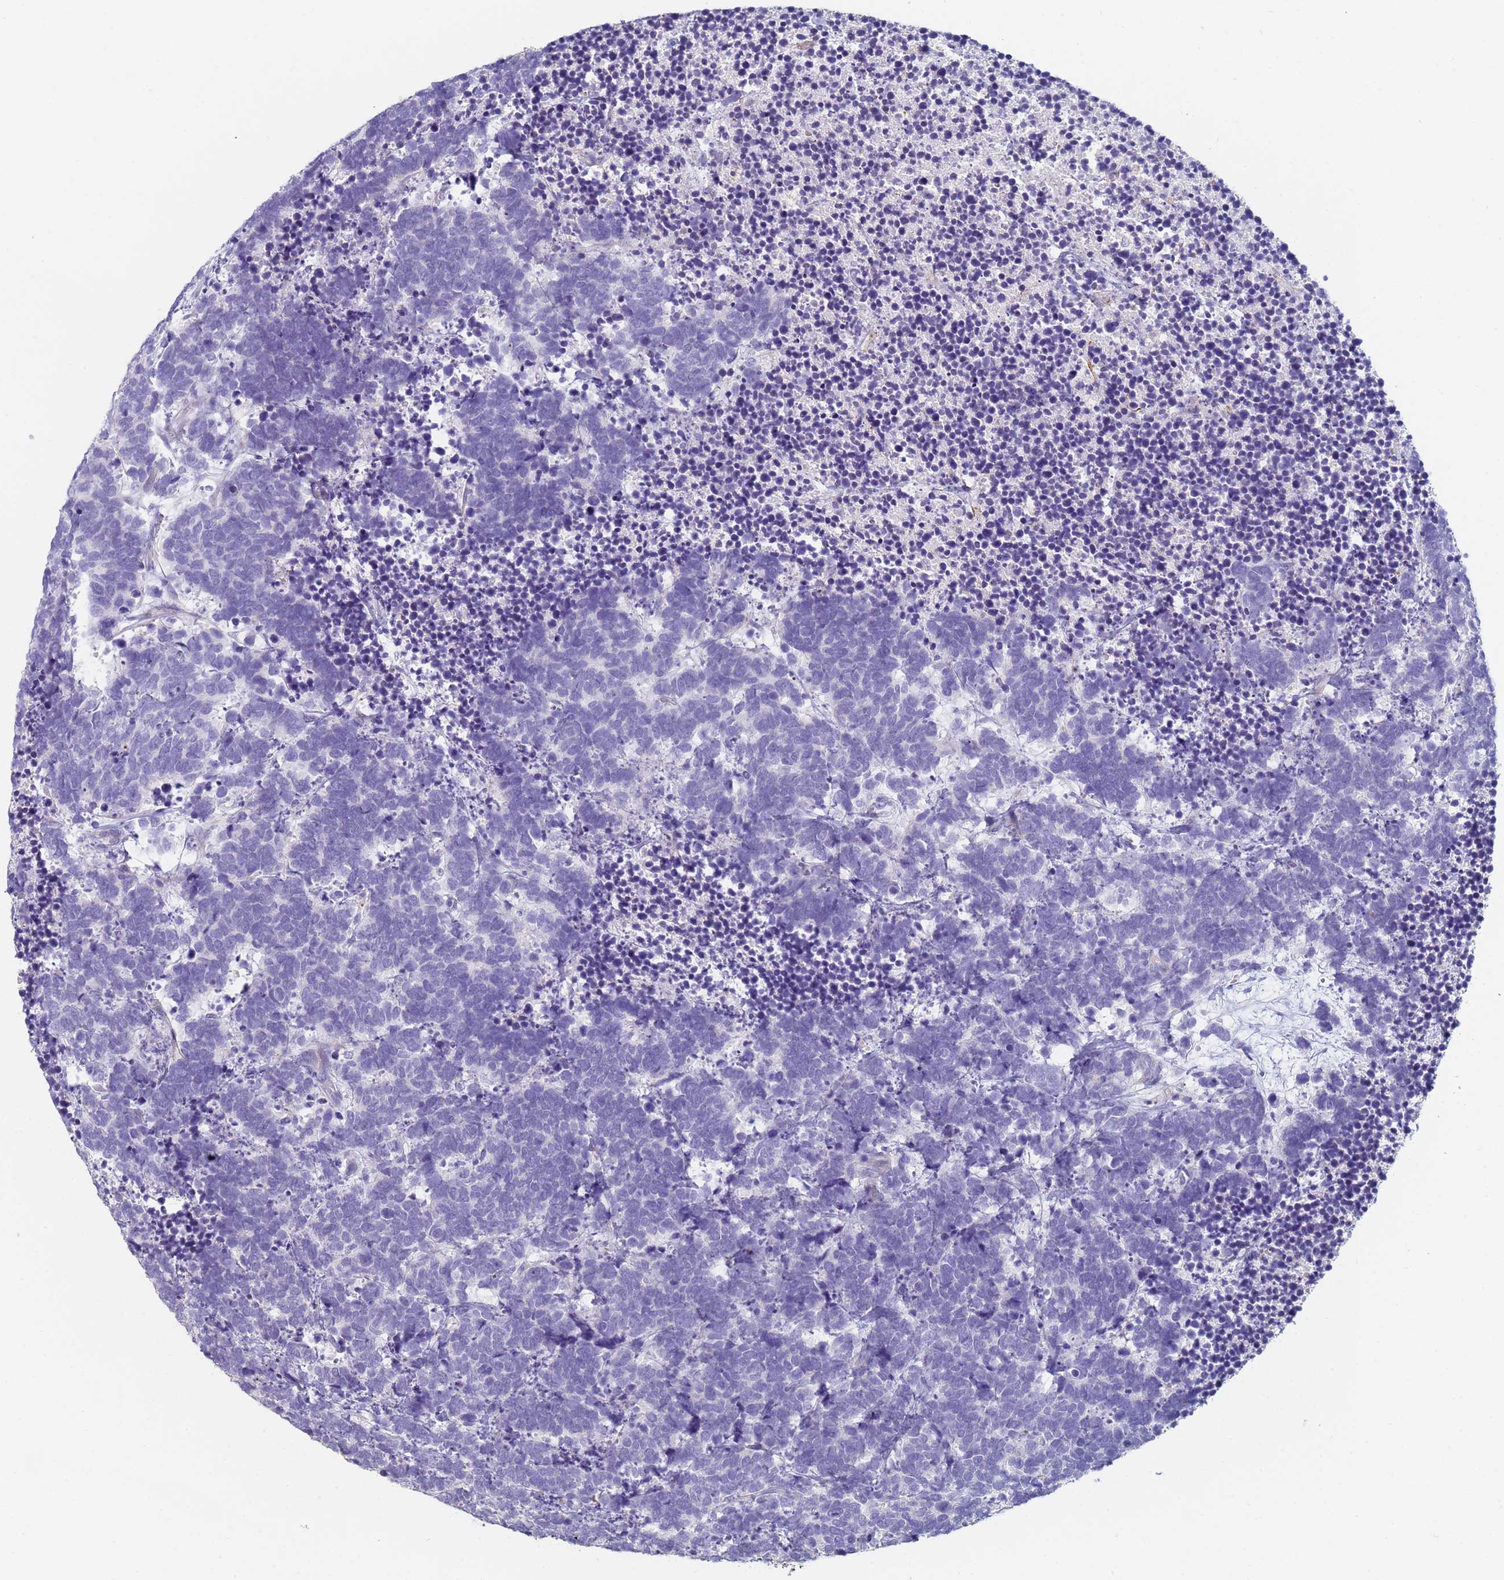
{"staining": {"intensity": "negative", "quantity": "none", "location": "none"}, "tissue": "carcinoid", "cell_type": "Tumor cells", "image_type": "cancer", "snomed": [{"axis": "morphology", "description": "Carcinoma, NOS"}, {"axis": "morphology", "description": "Carcinoid, malignant, NOS"}, {"axis": "topography", "description": "Urinary bladder"}], "caption": "High magnification brightfield microscopy of carcinoid stained with DAB (brown) and counterstained with hematoxylin (blue): tumor cells show no significant expression.", "gene": "ABCA8", "patient": {"sex": "male", "age": 57}}